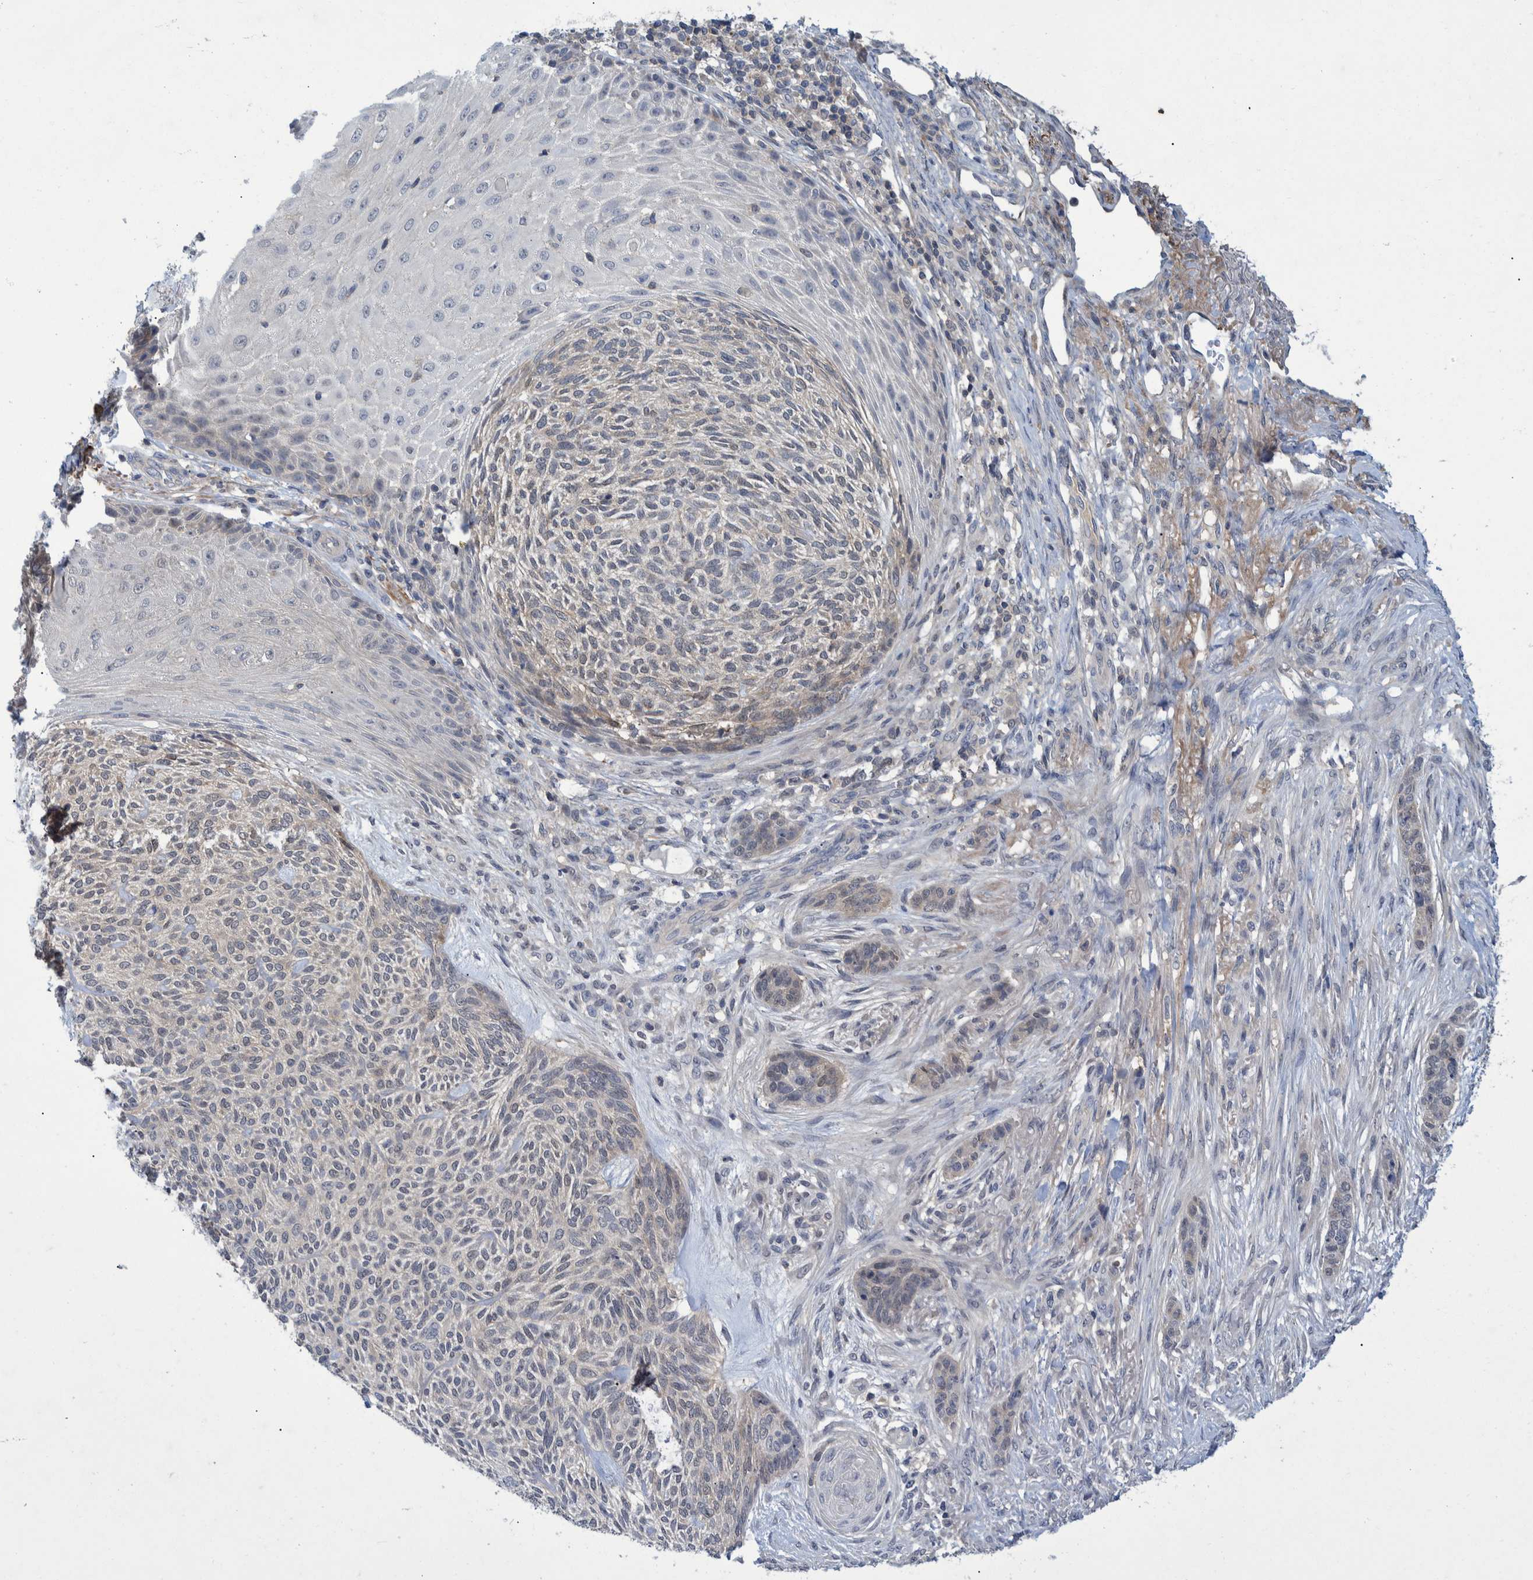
{"staining": {"intensity": "negative", "quantity": "none", "location": "none"}, "tissue": "skin cancer", "cell_type": "Tumor cells", "image_type": "cancer", "snomed": [{"axis": "morphology", "description": "Basal cell carcinoma"}, {"axis": "topography", "description": "Skin"}], "caption": "This is an immunohistochemistry photomicrograph of human skin basal cell carcinoma. There is no staining in tumor cells.", "gene": "PCYT2", "patient": {"sex": "male", "age": 55}}